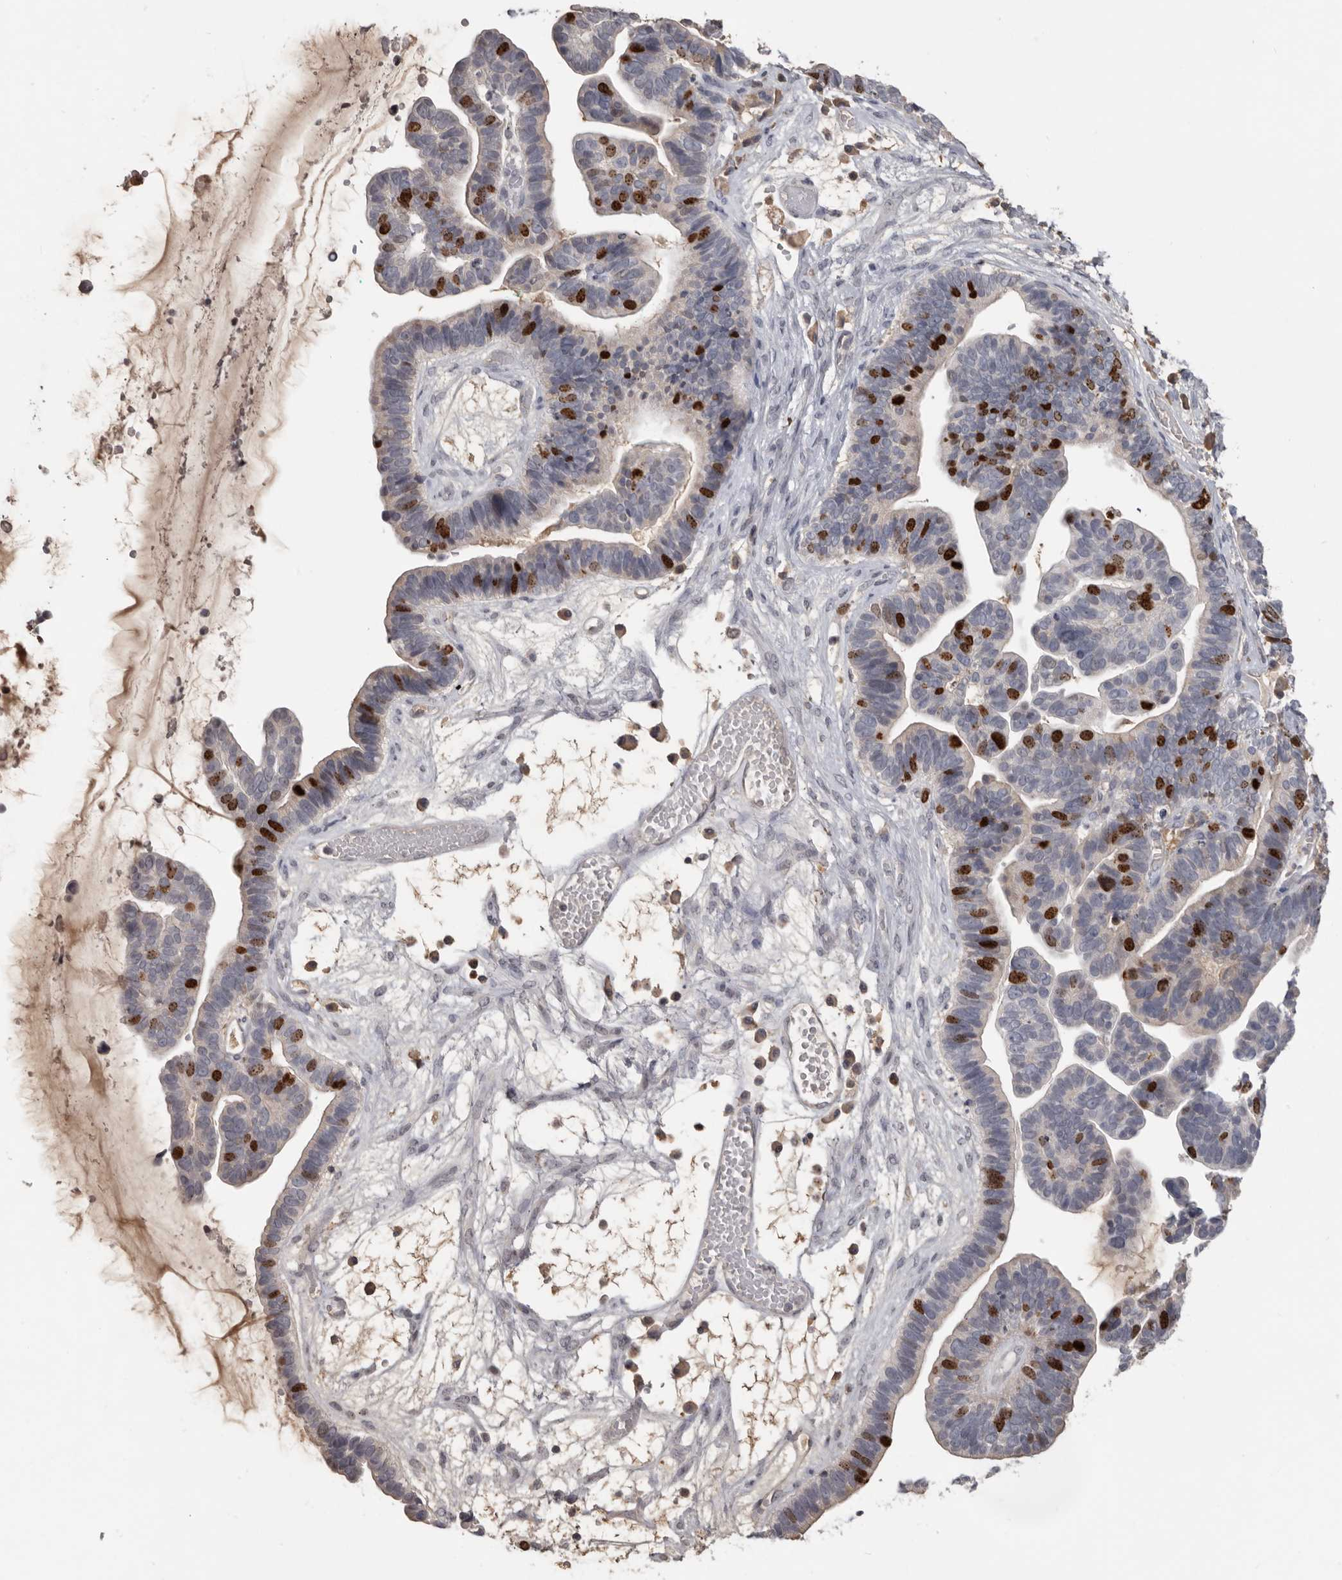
{"staining": {"intensity": "strong", "quantity": "25%-75%", "location": "nuclear"}, "tissue": "ovarian cancer", "cell_type": "Tumor cells", "image_type": "cancer", "snomed": [{"axis": "morphology", "description": "Cystadenocarcinoma, serous, NOS"}, {"axis": "topography", "description": "Ovary"}], "caption": "Tumor cells show high levels of strong nuclear expression in about 25%-75% of cells in serous cystadenocarcinoma (ovarian). The staining was performed using DAB (3,3'-diaminobenzidine), with brown indicating positive protein expression. Nuclei are stained blue with hematoxylin.", "gene": "CDCA8", "patient": {"sex": "female", "age": 56}}